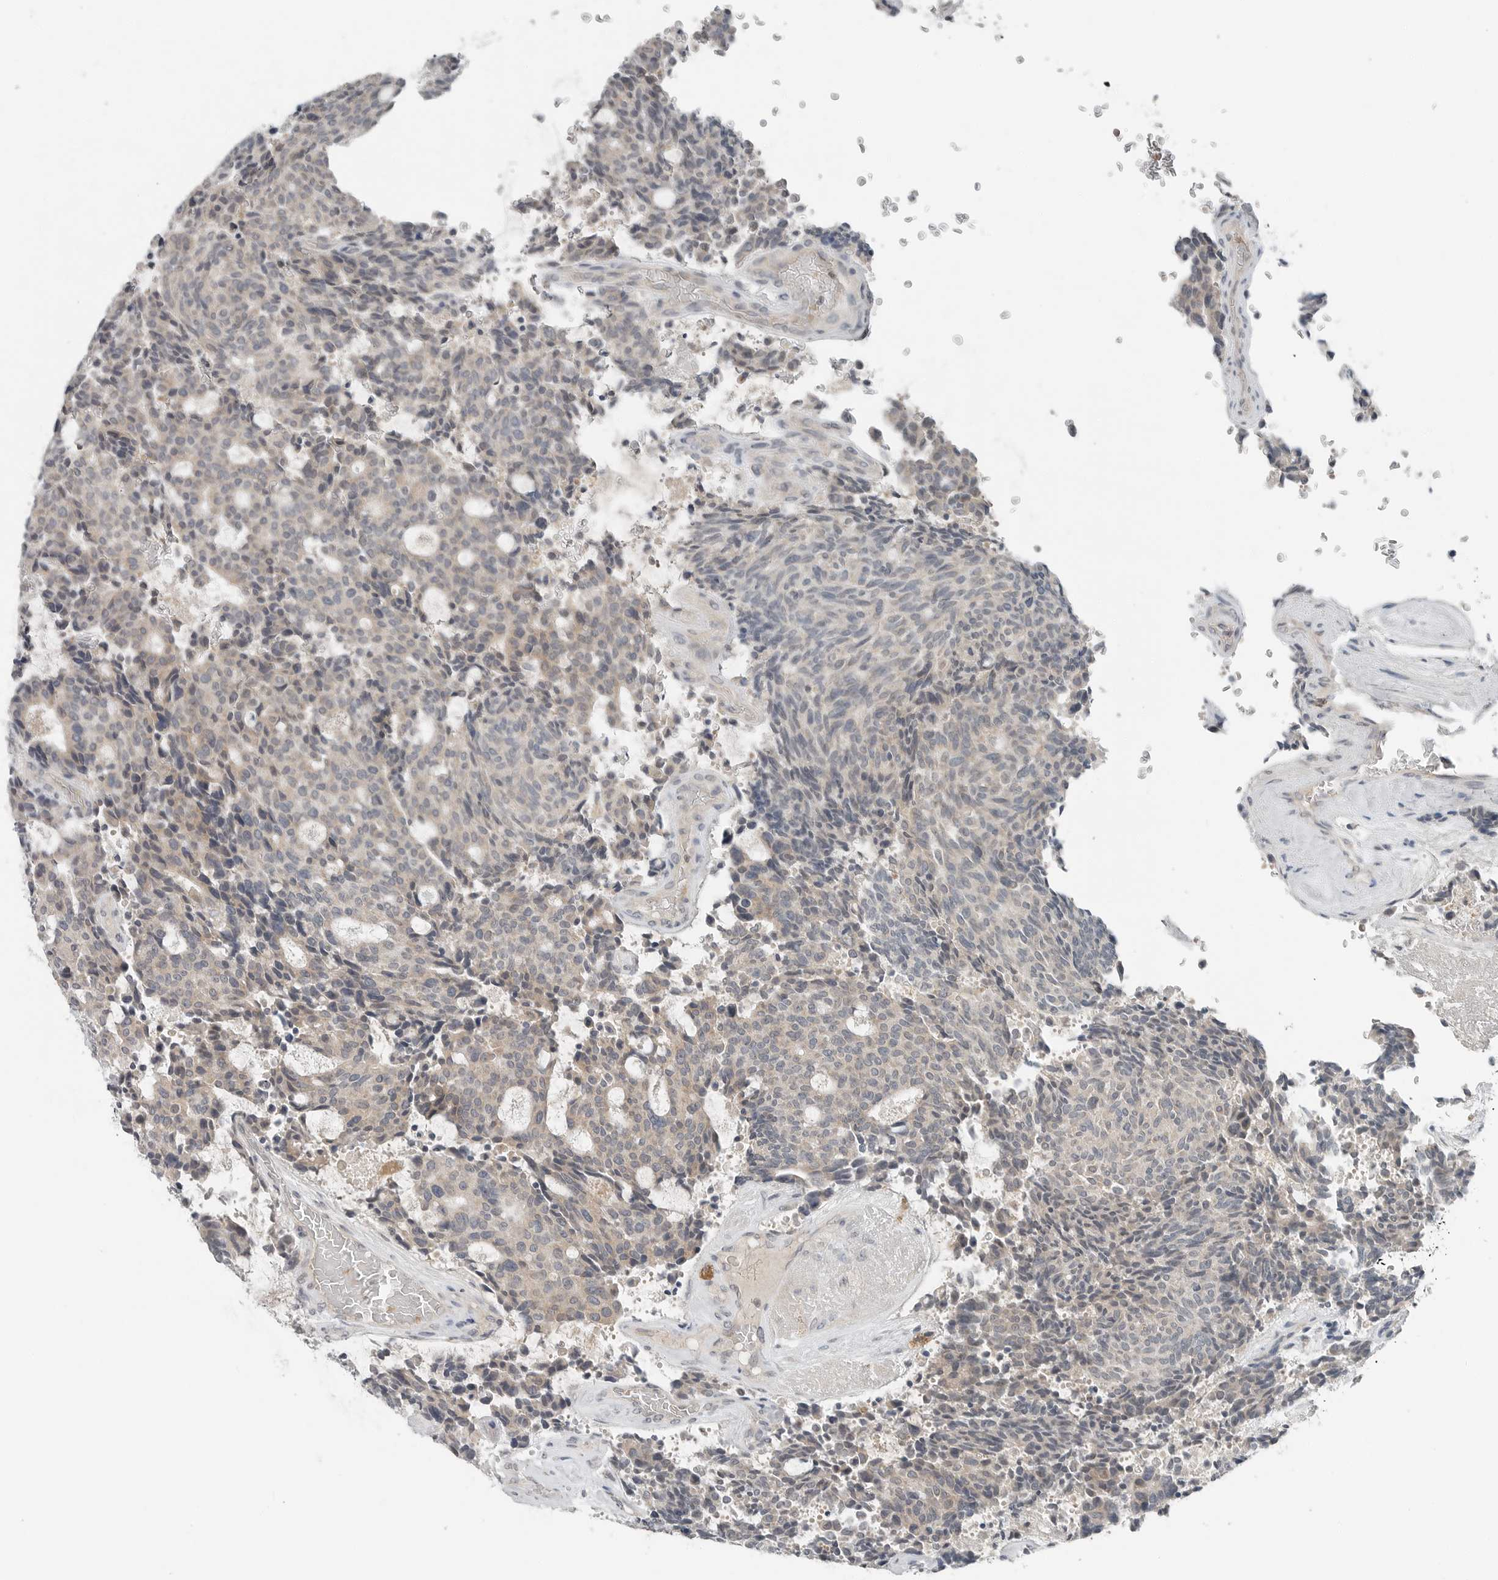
{"staining": {"intensity": "weak", "quantity": "<25%", "location": "cytoplasmic/membranous"}, "tissue": "carcinoid", "cell_type": "Tumor cells", "image_type": "cancer", "snomed": [{"axis": "morphology", "description": "Carcinoid, malignant, NOS"}, {"axis": "topography", "description": "Pancreas"}], "caption": "Carcinoid (malignant) was stained to show a protein in brown. There is no significant expression in tumor cells.", "gene": "FCRLB", "patient": {"sex": "female", "age": 54}}